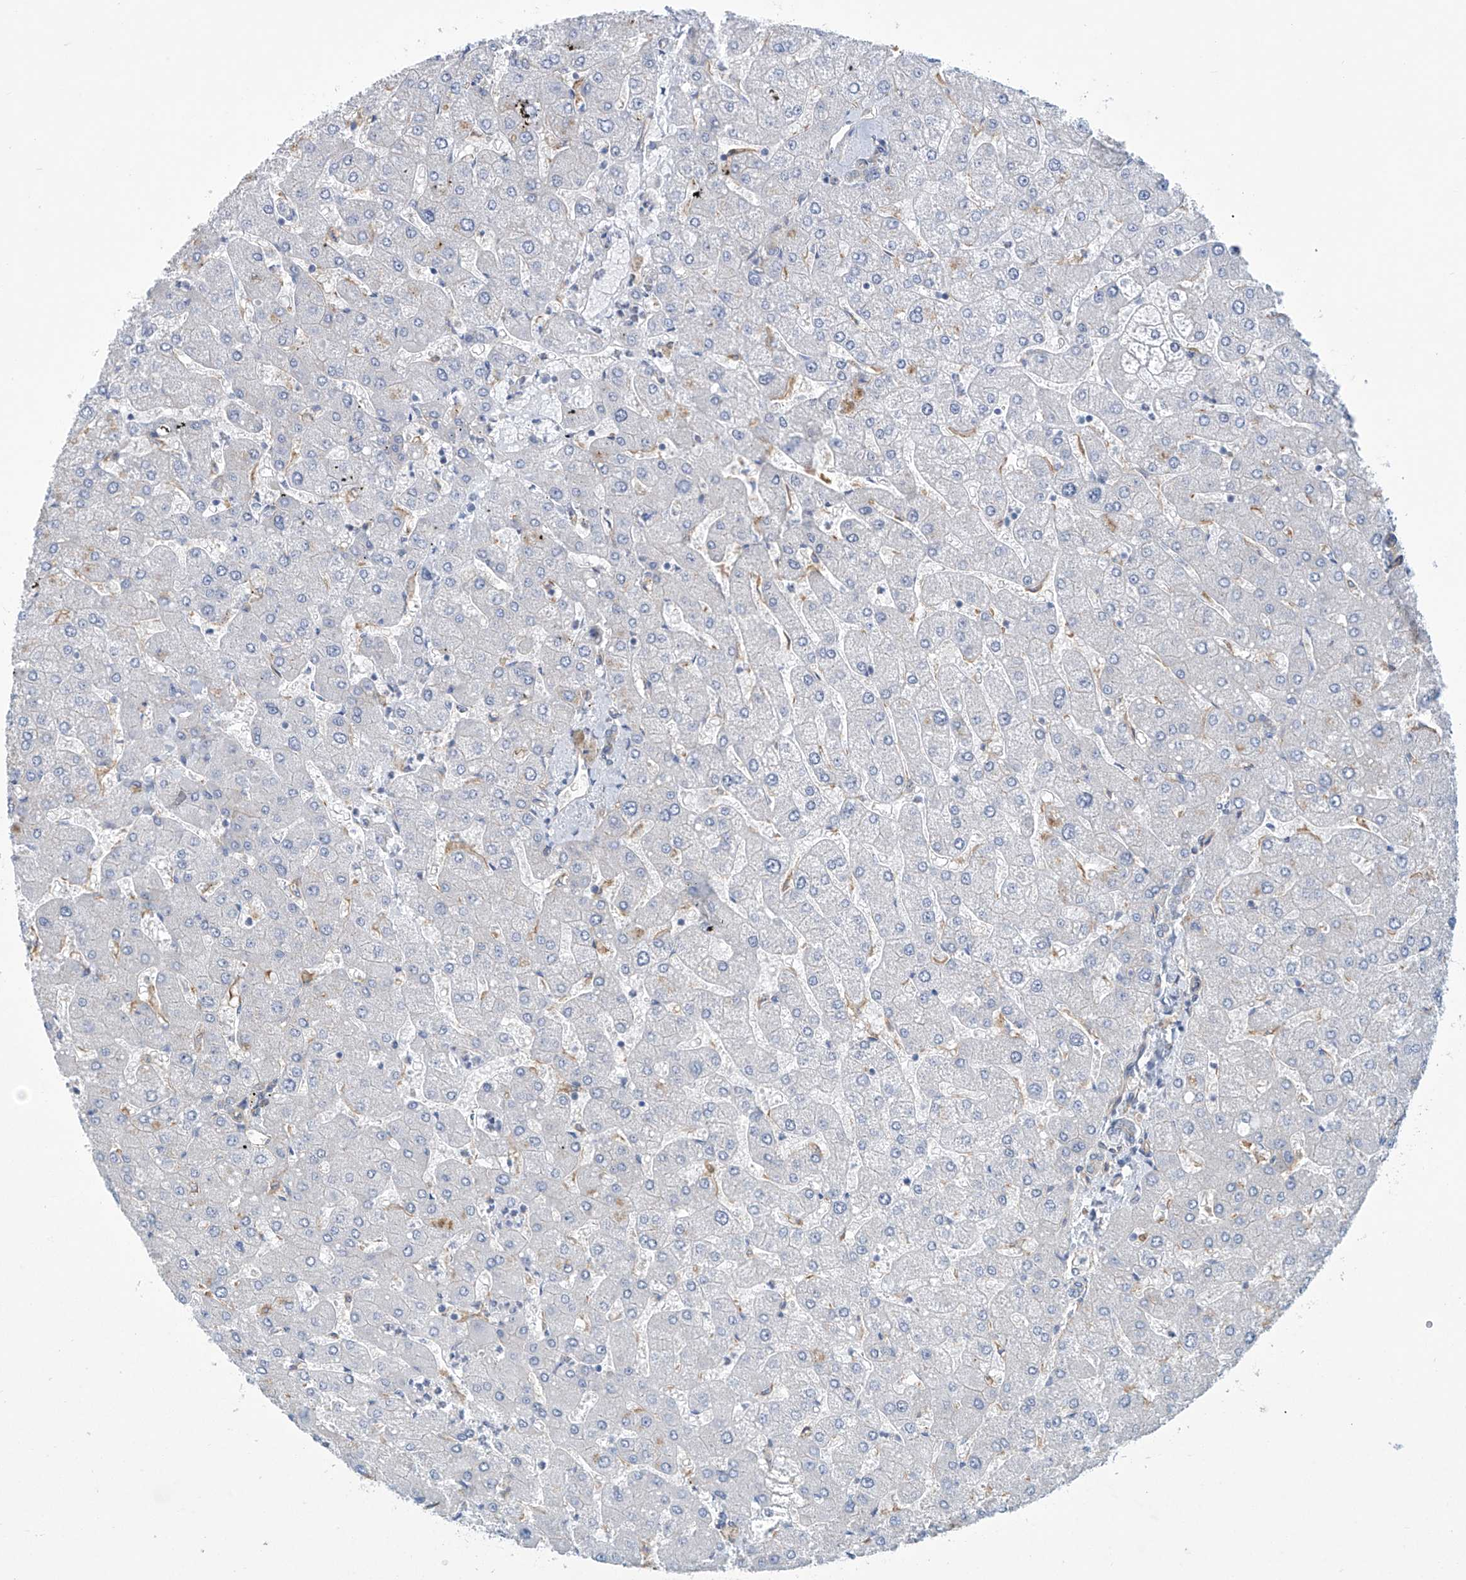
{"staining": {"intensity": "negative", "quantity": "none", "location": "none"}, "tissue": "liver", "cell_type": "Cholangiocytes", "image_type": "normal", "snomed": [{"axis": "morphology", "description": "Normal tissue, NOS"}, {"axis": "topography", "description": "Liver"}], "caption": "An IHC histopathology image of normal liver is shown. There is no staining in cholangiocytes of liver.", "gene": "ABHD13", "patient": {"sex": "male", "age": 55}}